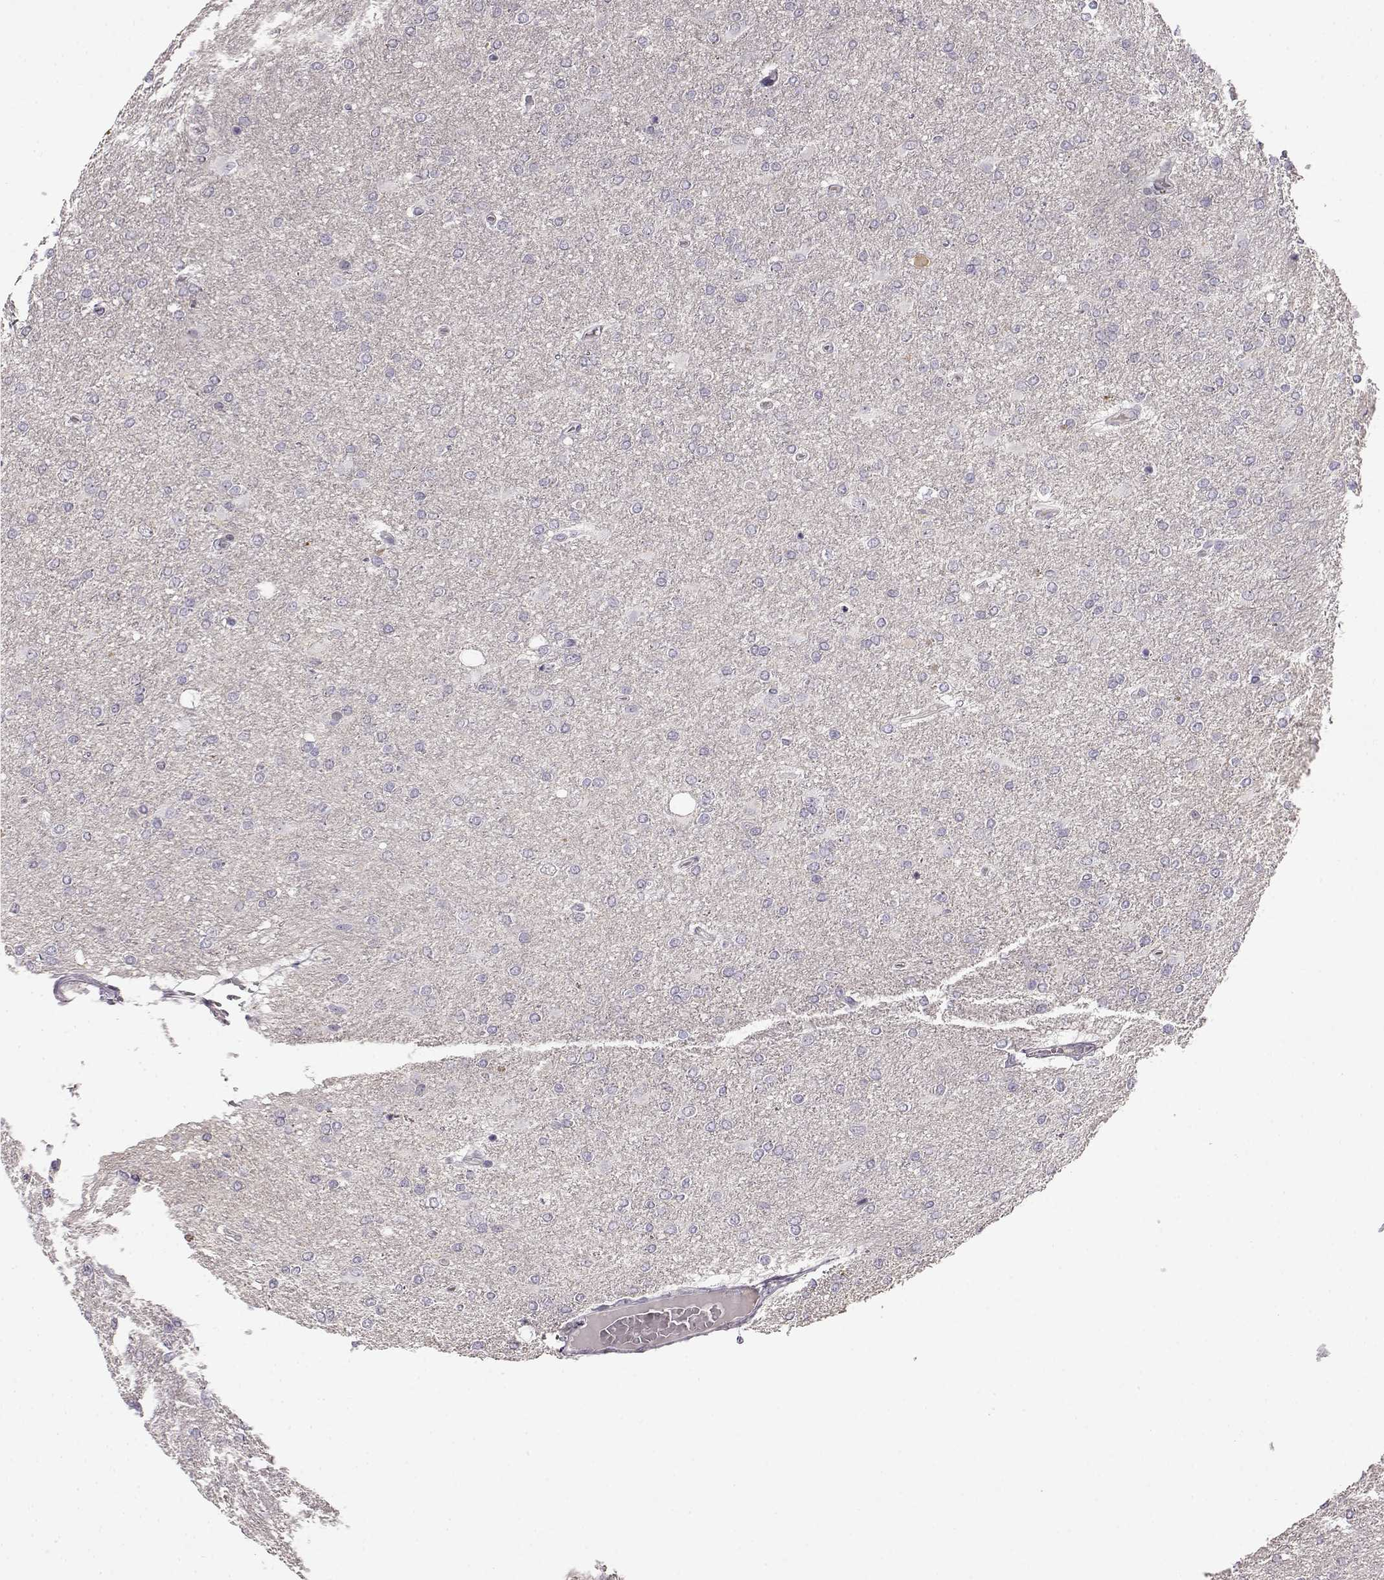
{"staining": {"intensity": "negative", "quantity": "none", "location": "none"}, "tissue": "glioma", "cell_type": "Tumor cells", "image_type": "cancer", "snomed": [{"axis": "morphology", "description": "Glioma, malignant, High grade"}, {"axis": "topography", "description": "Cerebral cortex"}], "caption": "DAB immunohistochemical staining of human malignant glioma (high-grade) exhibits no significant positivity in tumor cells.", "gene": "KRT85", "patient": {"sex": "male", "age": 70}}